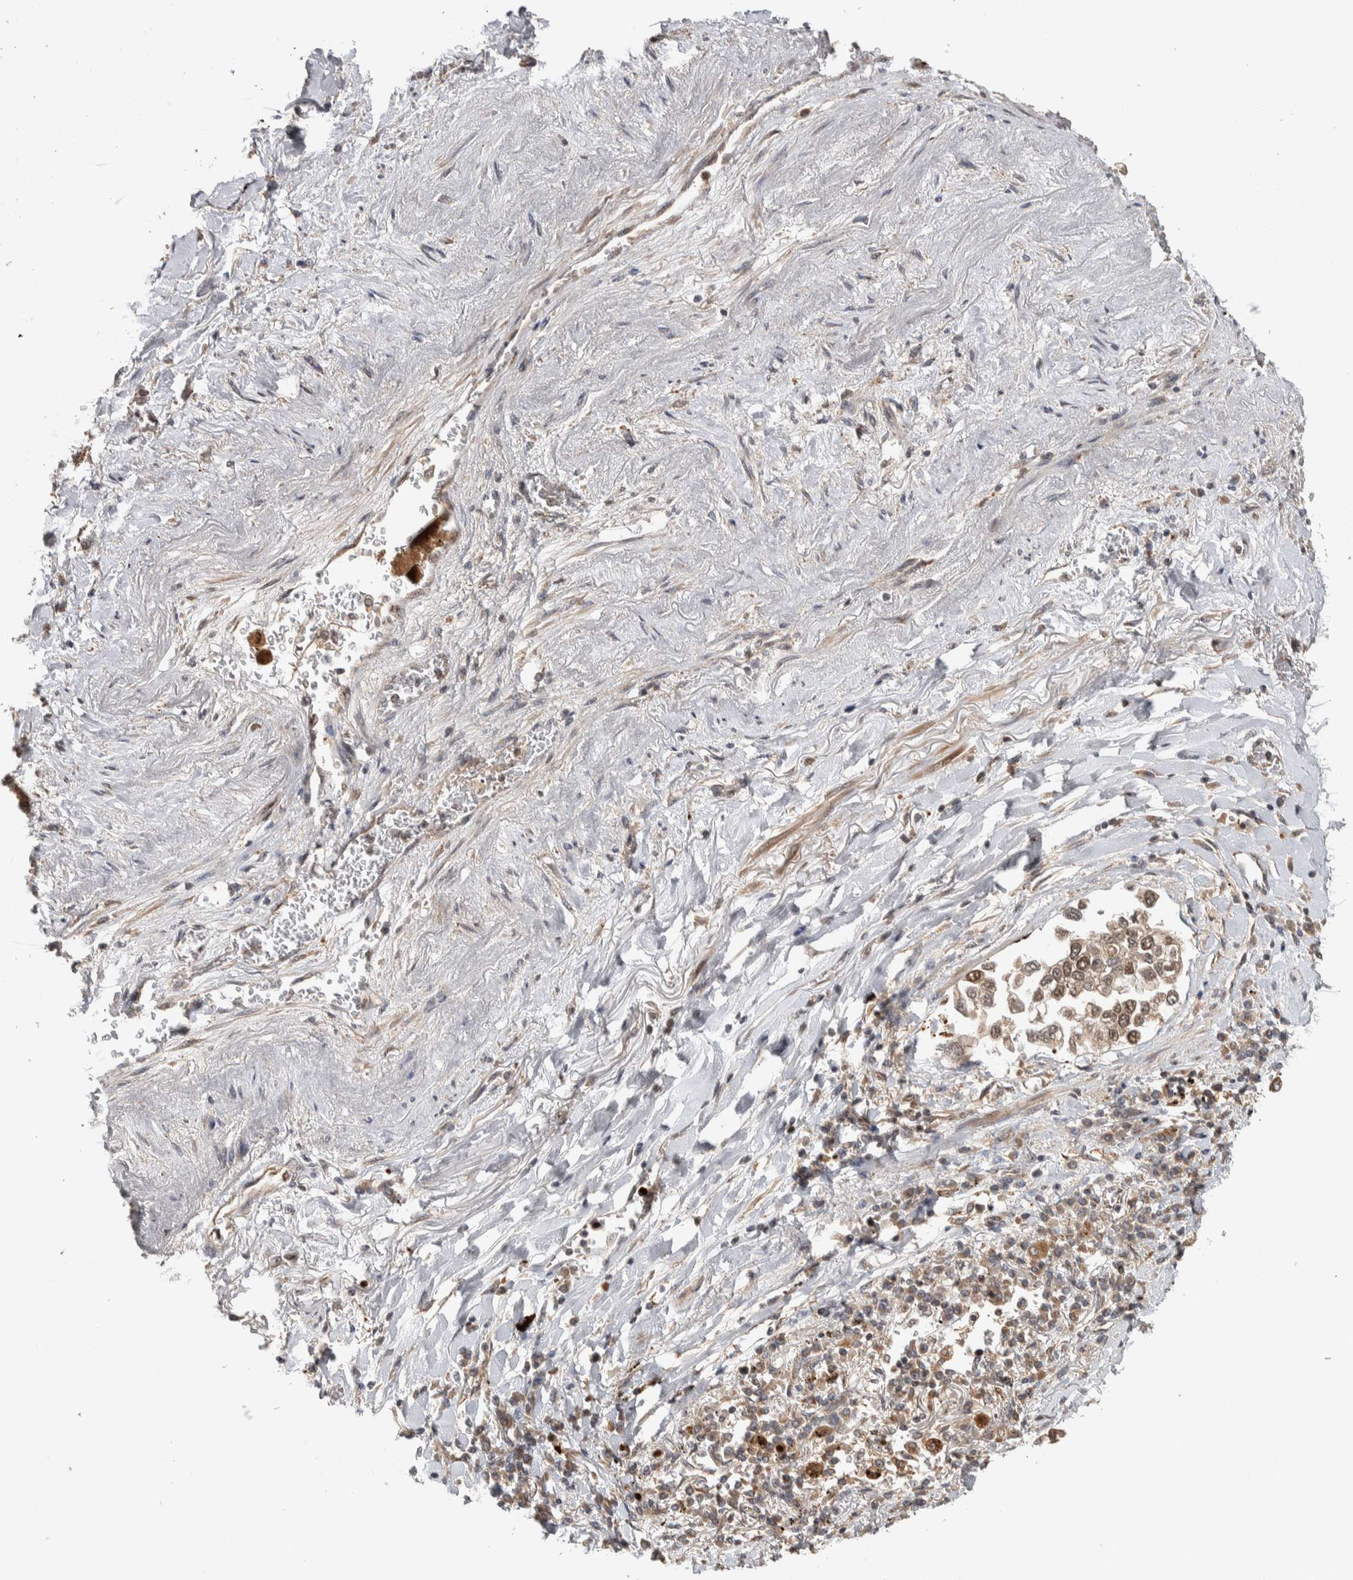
{"staining": {"intensity": "weak", "quantity": ">75%", "location": "nuclear"}, "tissue": "lung cancer", "cell_type": "Tumor cells", "image_type": "cancer", "snomed": [{"axis": "morphology", "description": "Inflammation, NOS"}, {"axis": "morphology", "description": "Adenocarcinoma, NOS"}, {"axis": "topography", "description": "Lung"}], "caption": "An immunohistochemistry (IHC) histopathology image of neoplastic tissue is shown. Protein staining in brown shows weak nuclear positivity in adenocarcinoma (lung) within tumor cells.", "gene": "RPS6KA4", "patient": {"sex": "male", "age": 63}}